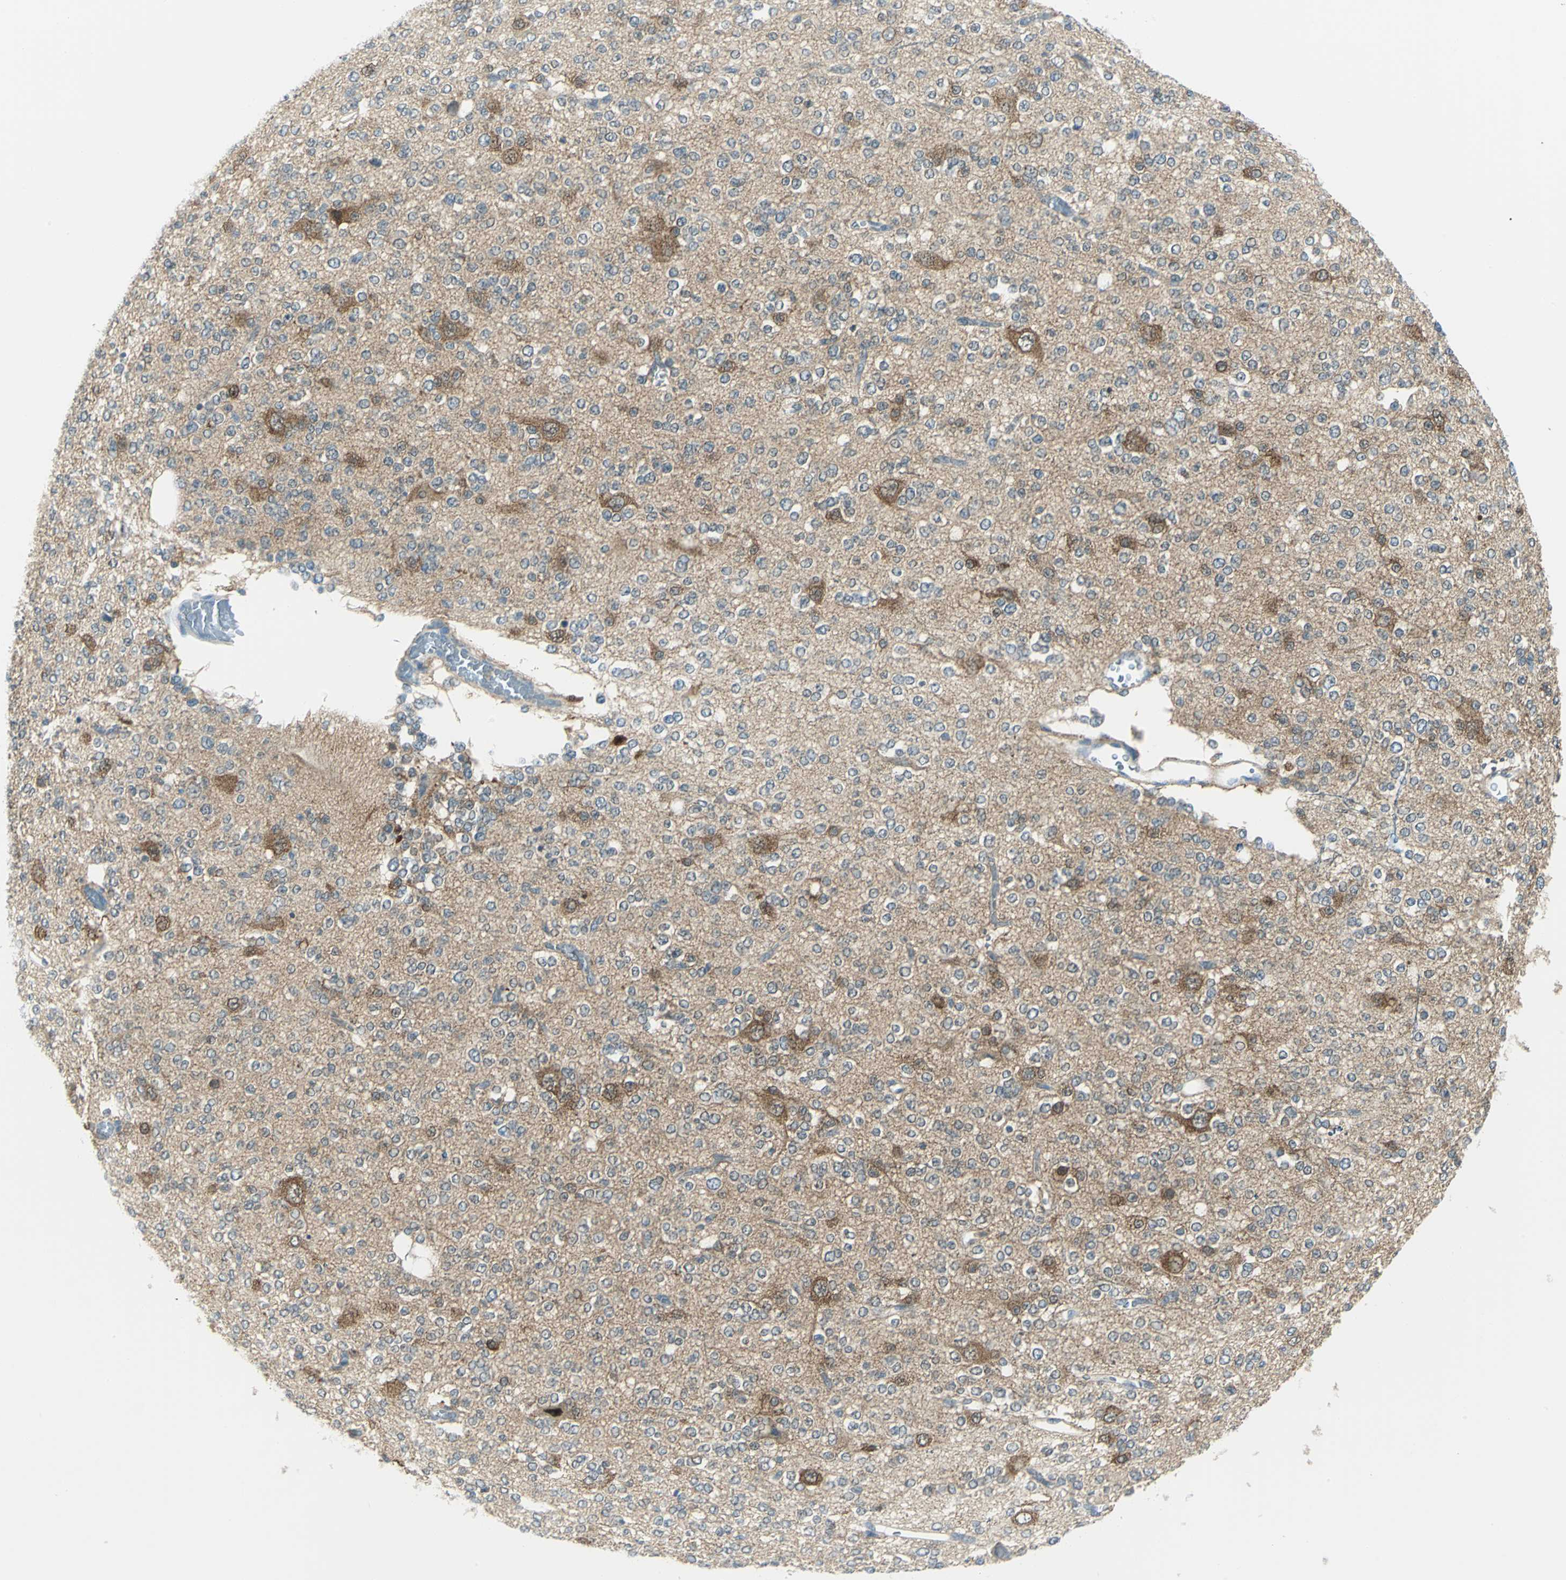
{"staining": {"intensity": "strong", "quantity": "<25%", "location": "cytoplasmic/membranous,nuclear"}, "tissue": "glioma", "cell_type": "Tumor cells", "image_type": "cancer", "snomed": [{"axis": "morphology", "description": "Glioma, malignant, Low grade"}, {"axis": "topography", "description": "Brain"}], "caption": "Strong cytoplasmic/membranous and nuclear protein expression is seen in about <25% of tumor cells in malignant low-grade glioma.", "gene": "ALDOA", "patient": {"sex": "male", "age": 38}}